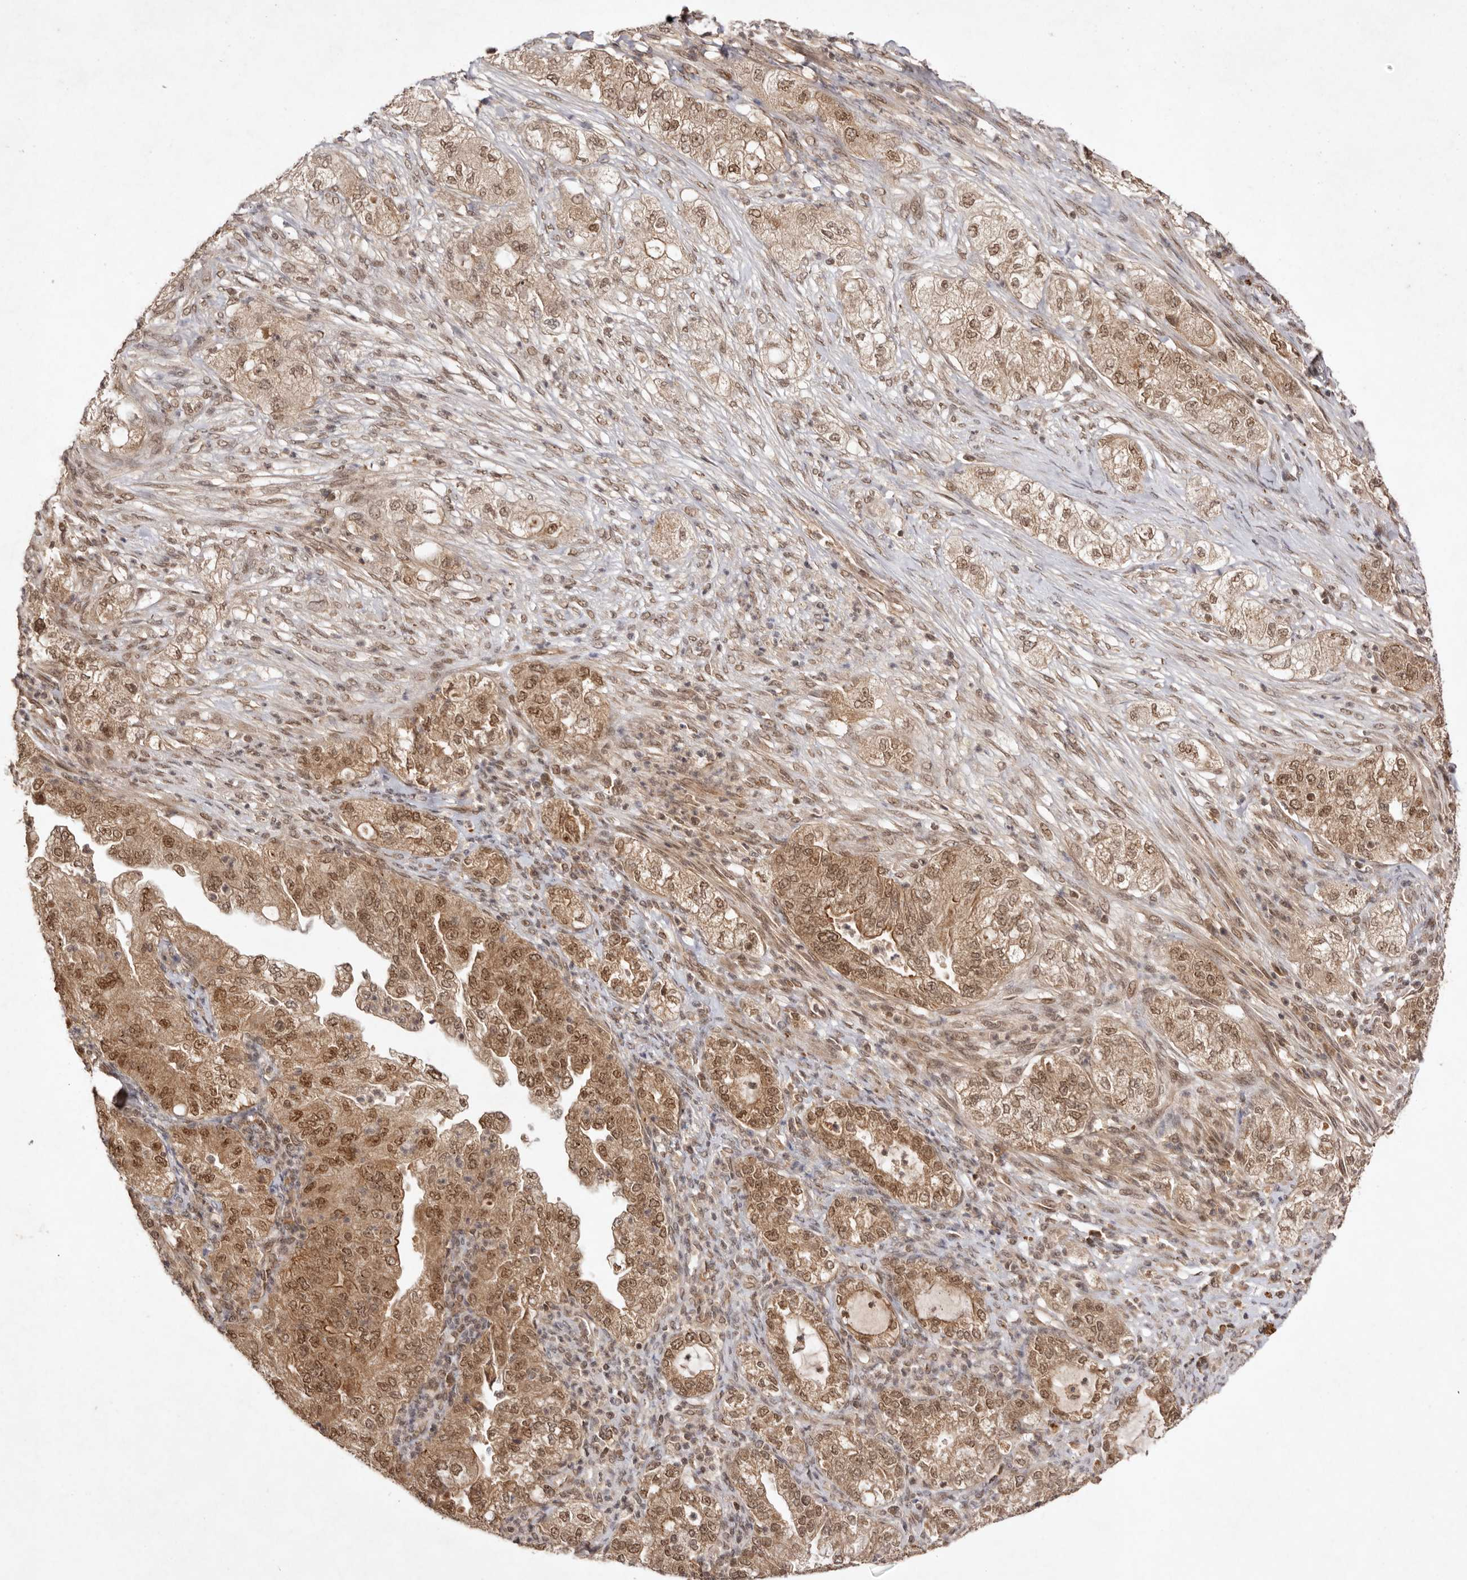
{"staining": {"intensity": "moderate", "quantity": ">75%", "location": "cytoplasmic/membranous,nuclear"}, "tissue": "pancreatic cancer", "cell_type": "Tumor cells", "image_type": "cancer", "snomed": [{"axis": "morphology", "description": "Adenocarcinoma, NOS"}, {"axis": "topography", "description": "Pancreas"}], "caption": "Protein staining of pancreatic cancer (adenocarcinoma) tissue reveals moderate cytoplasmic/membranous and nuclear staining in approximately >75% of tumor cells. Ihc stains the protein in brown and the nuclei are stained blue.", "gene": "TARS2", "patient": {"sex": "female", "age": 78}}